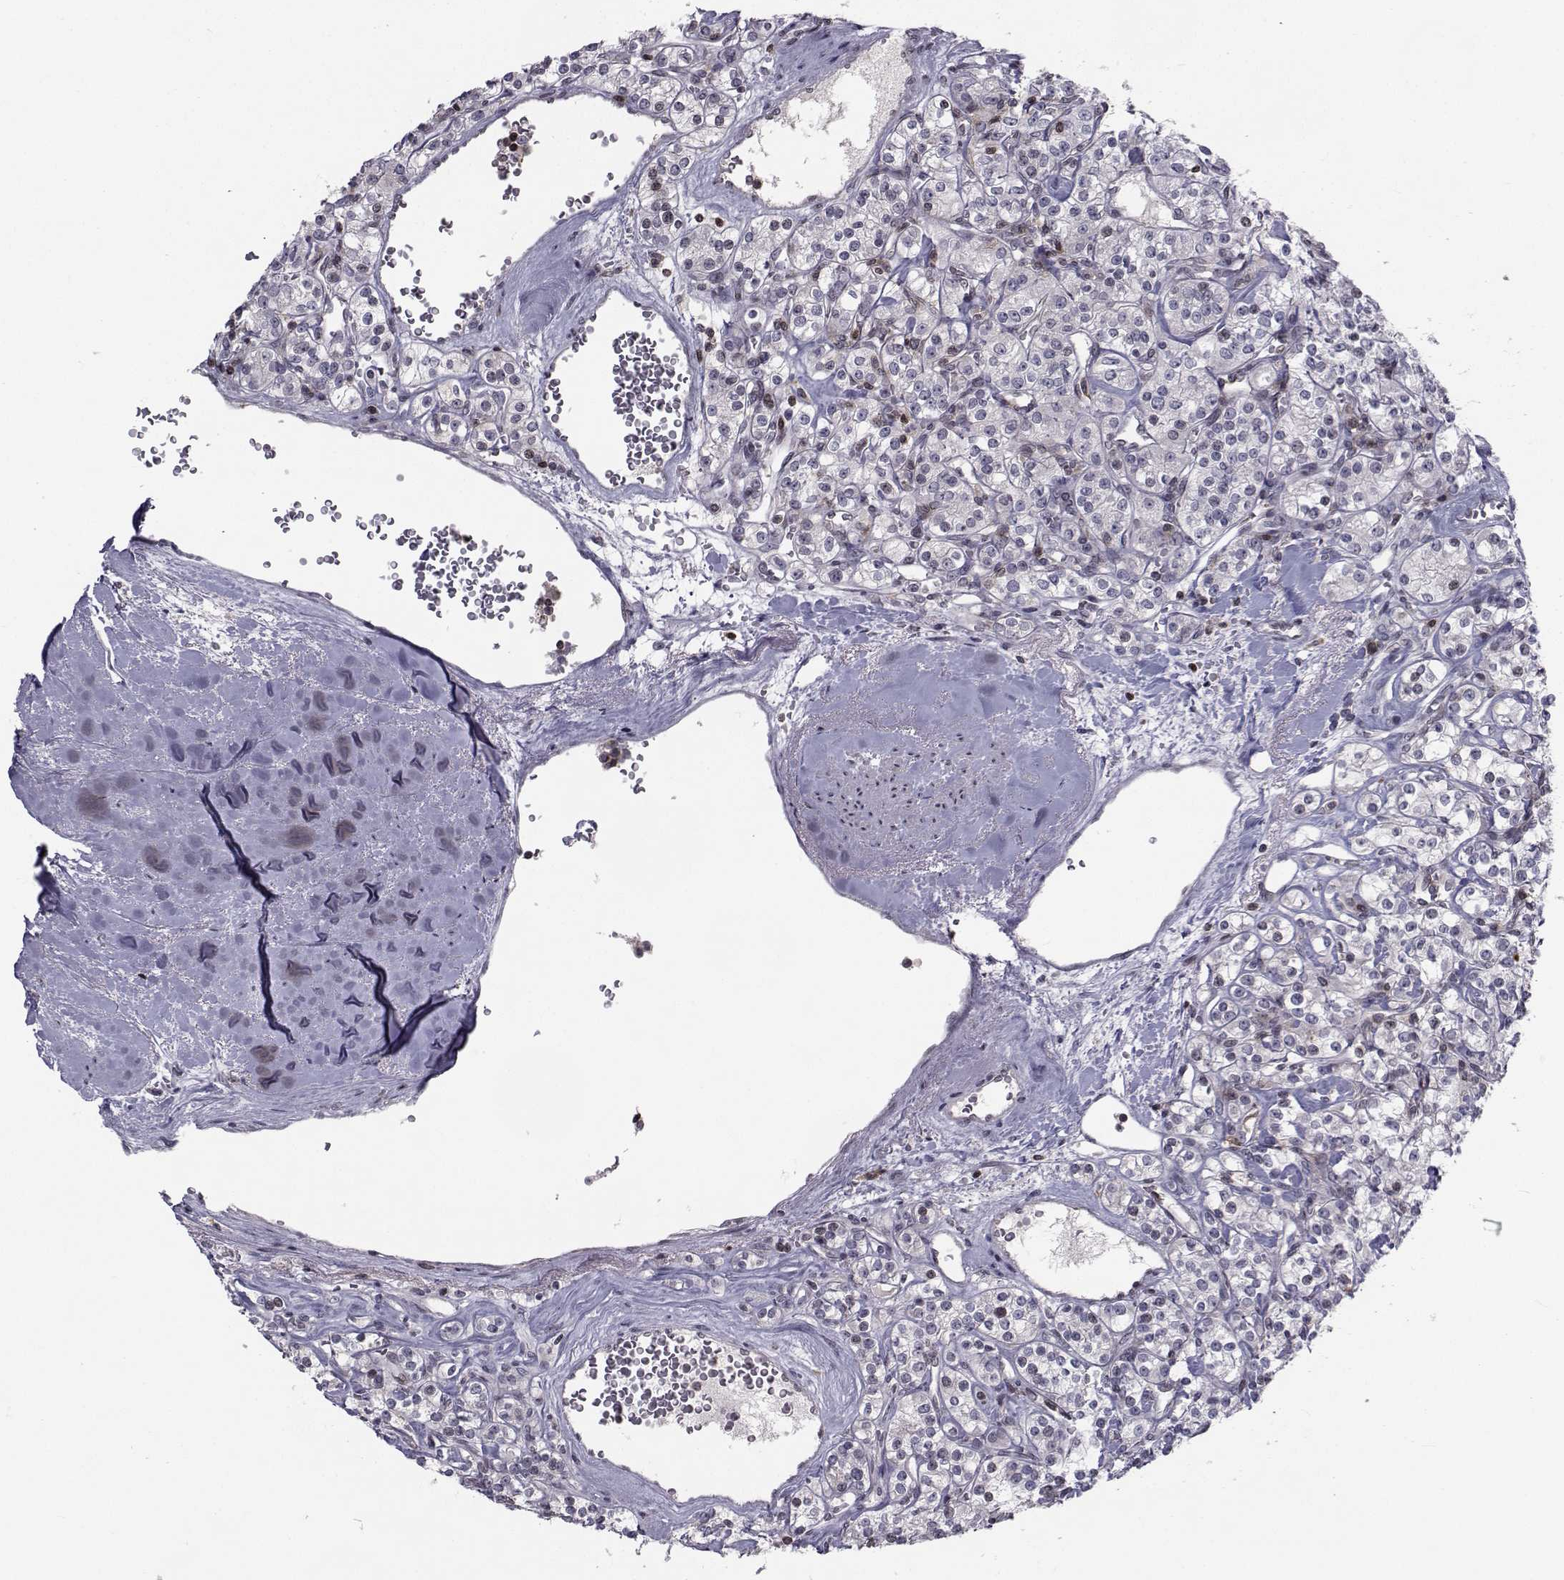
{"staining": {"intensity": "negative", "quantity": "none", "location": "none"}, "tissue": "renal cancer", "cell_type": "Tumor cells", "image_type": "cancer", "snomed": [{"axis": "morphology", "description": "Adenocarcinoma, NOS"}, {"axis": "topography", "description": "Kidney"}], "caption": "DAB immunohistochemical staining of human adenocarcinoma (renal) reveals no significant expression in tumor cells.", "gene": "PCP4L1", "patient": {"sex": "male", "age": 77}}